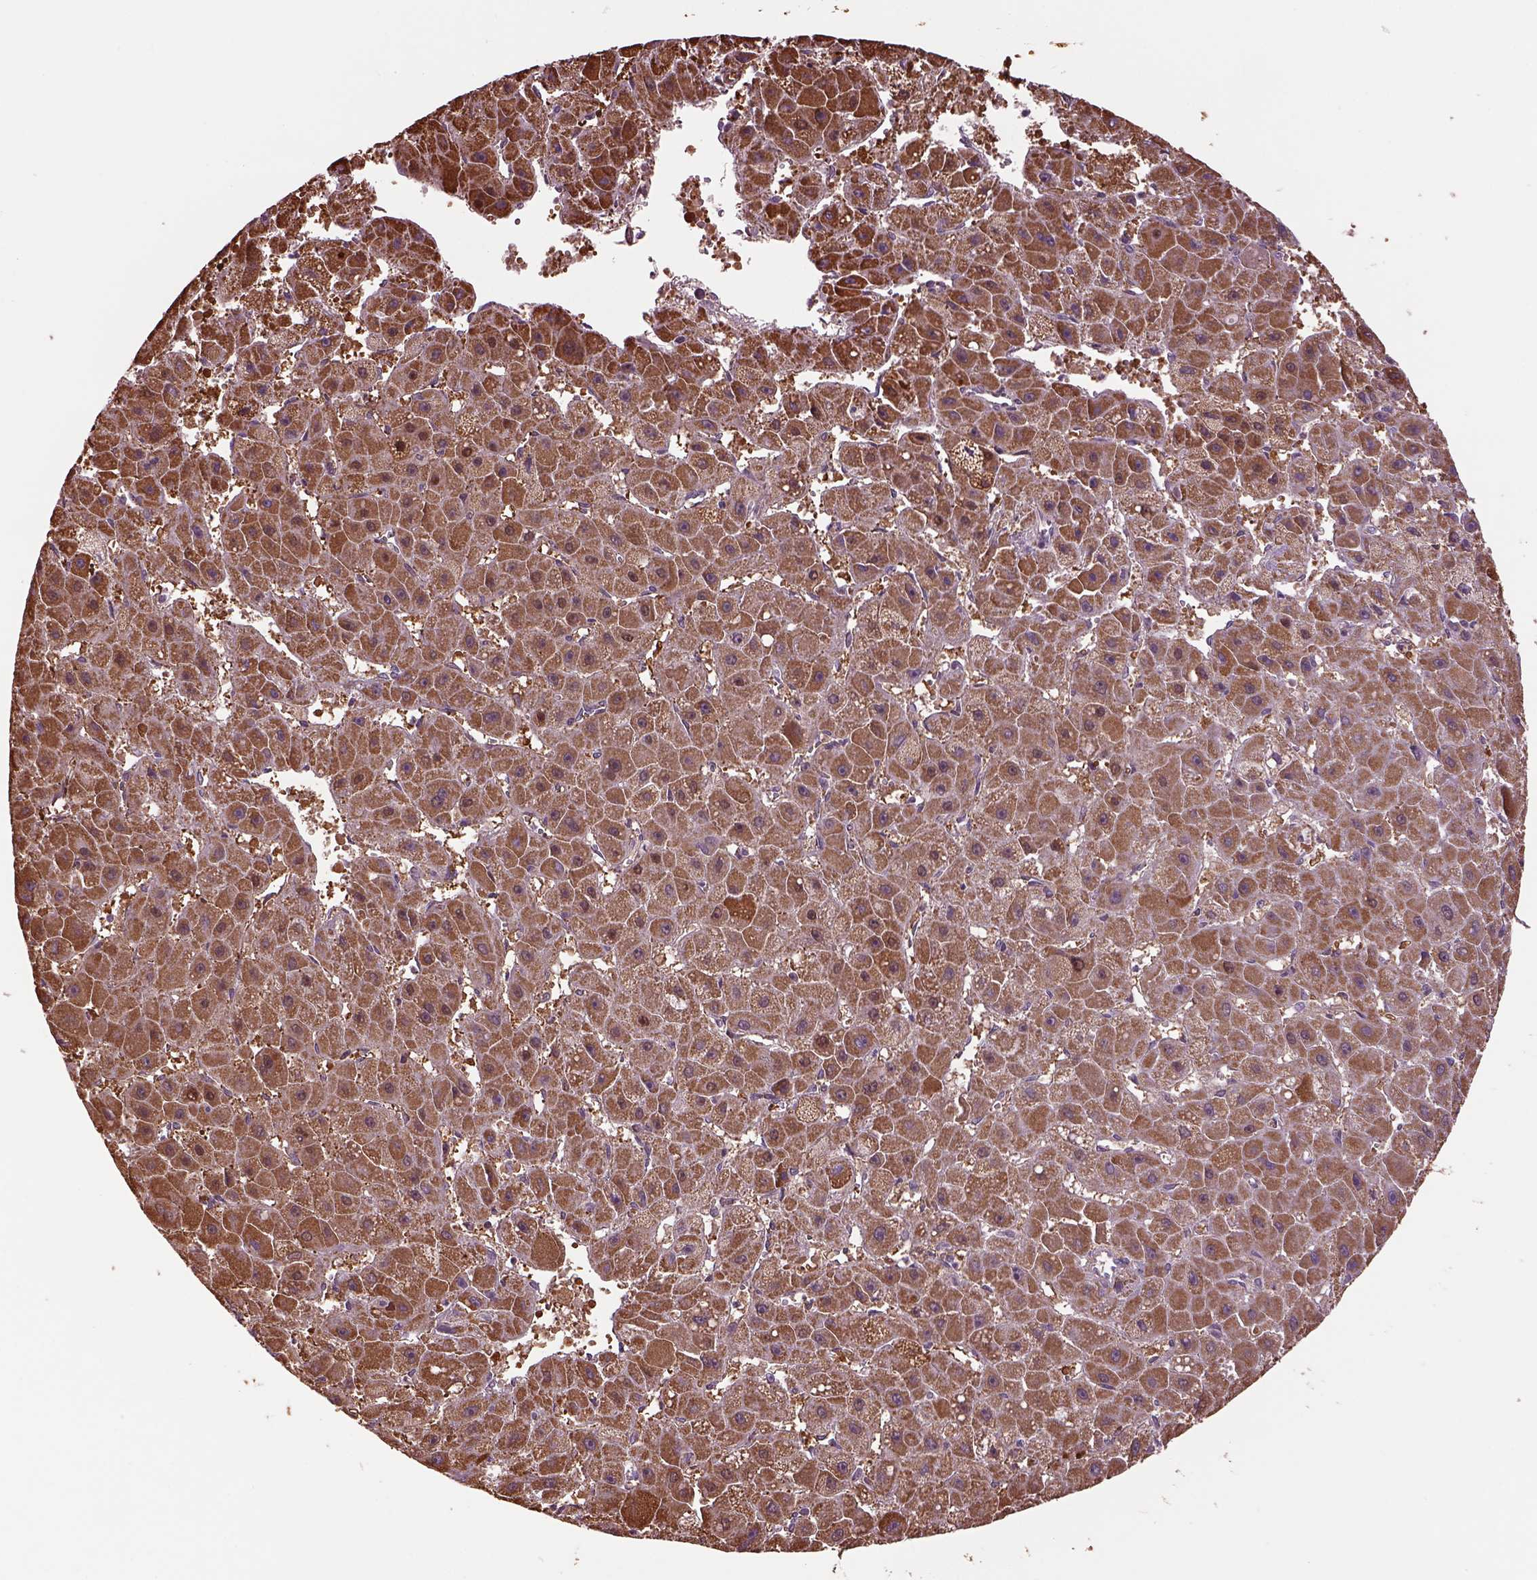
{"staining": {"intensity": "moderate", "quantity": ">75%", "location": "cytoplasmic/membranous"}, "tissue": "liver cancer", "cell_type": "Tumor cells", "image_type": "cancer", "snomed": [{"axis": "morphology", "description": "Carcinoma, Hepatocellular, NOS"}, {"axis": "topography", "description": "Liver"}], "caption": "Protein expression analysis of liver cancer (hepatocellular carcinoma) demonstrates moderate cytoplasmic/membranous expression in about >75% of tumor cells.", "gene": "TMEM254", "patient": {"sex": "female", "age": 25}}